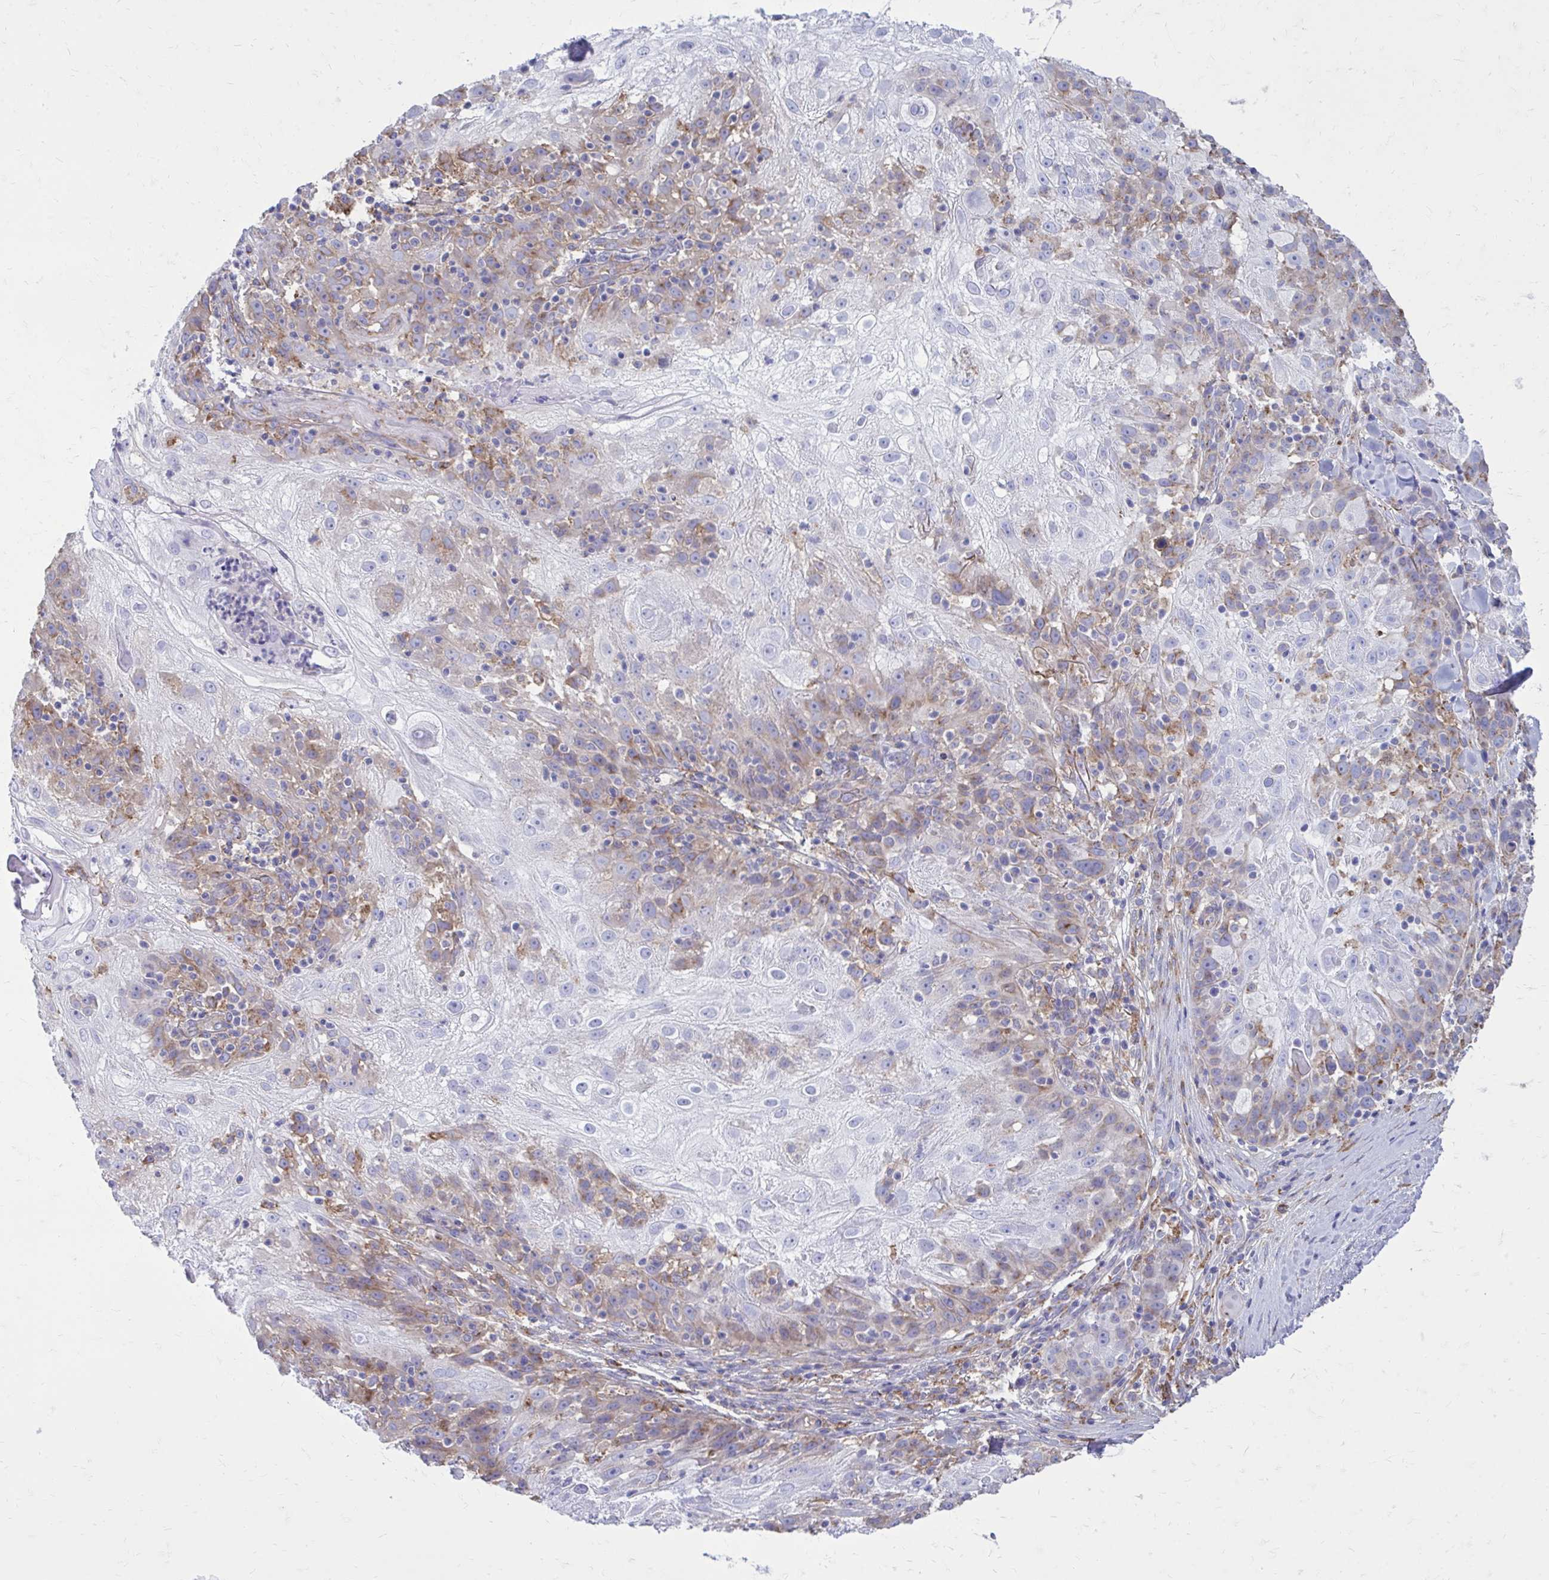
{"staining": {"intensity": "weak", "quantity": "<25%", "location": "cytoplasmic/membranous"}, "tissue": "skin cancer", "cell_type": "Tumor cells", "image_type": "cancer", "snomed": [{"axis": "morphology", "description": "Normal tissue, NOS"}, {"axis": "morphology", "description": "Squamous cell carcinoma, NOS"}, {"axis": "topography", "description": "Skin"}], "caption": "Squamous cell carcinoma (skin) was stained to show a protein in brown. There is no significant expression in tumor cells.", "gene": "CLTA", "patient": {"sex": "female", "age": 83}}